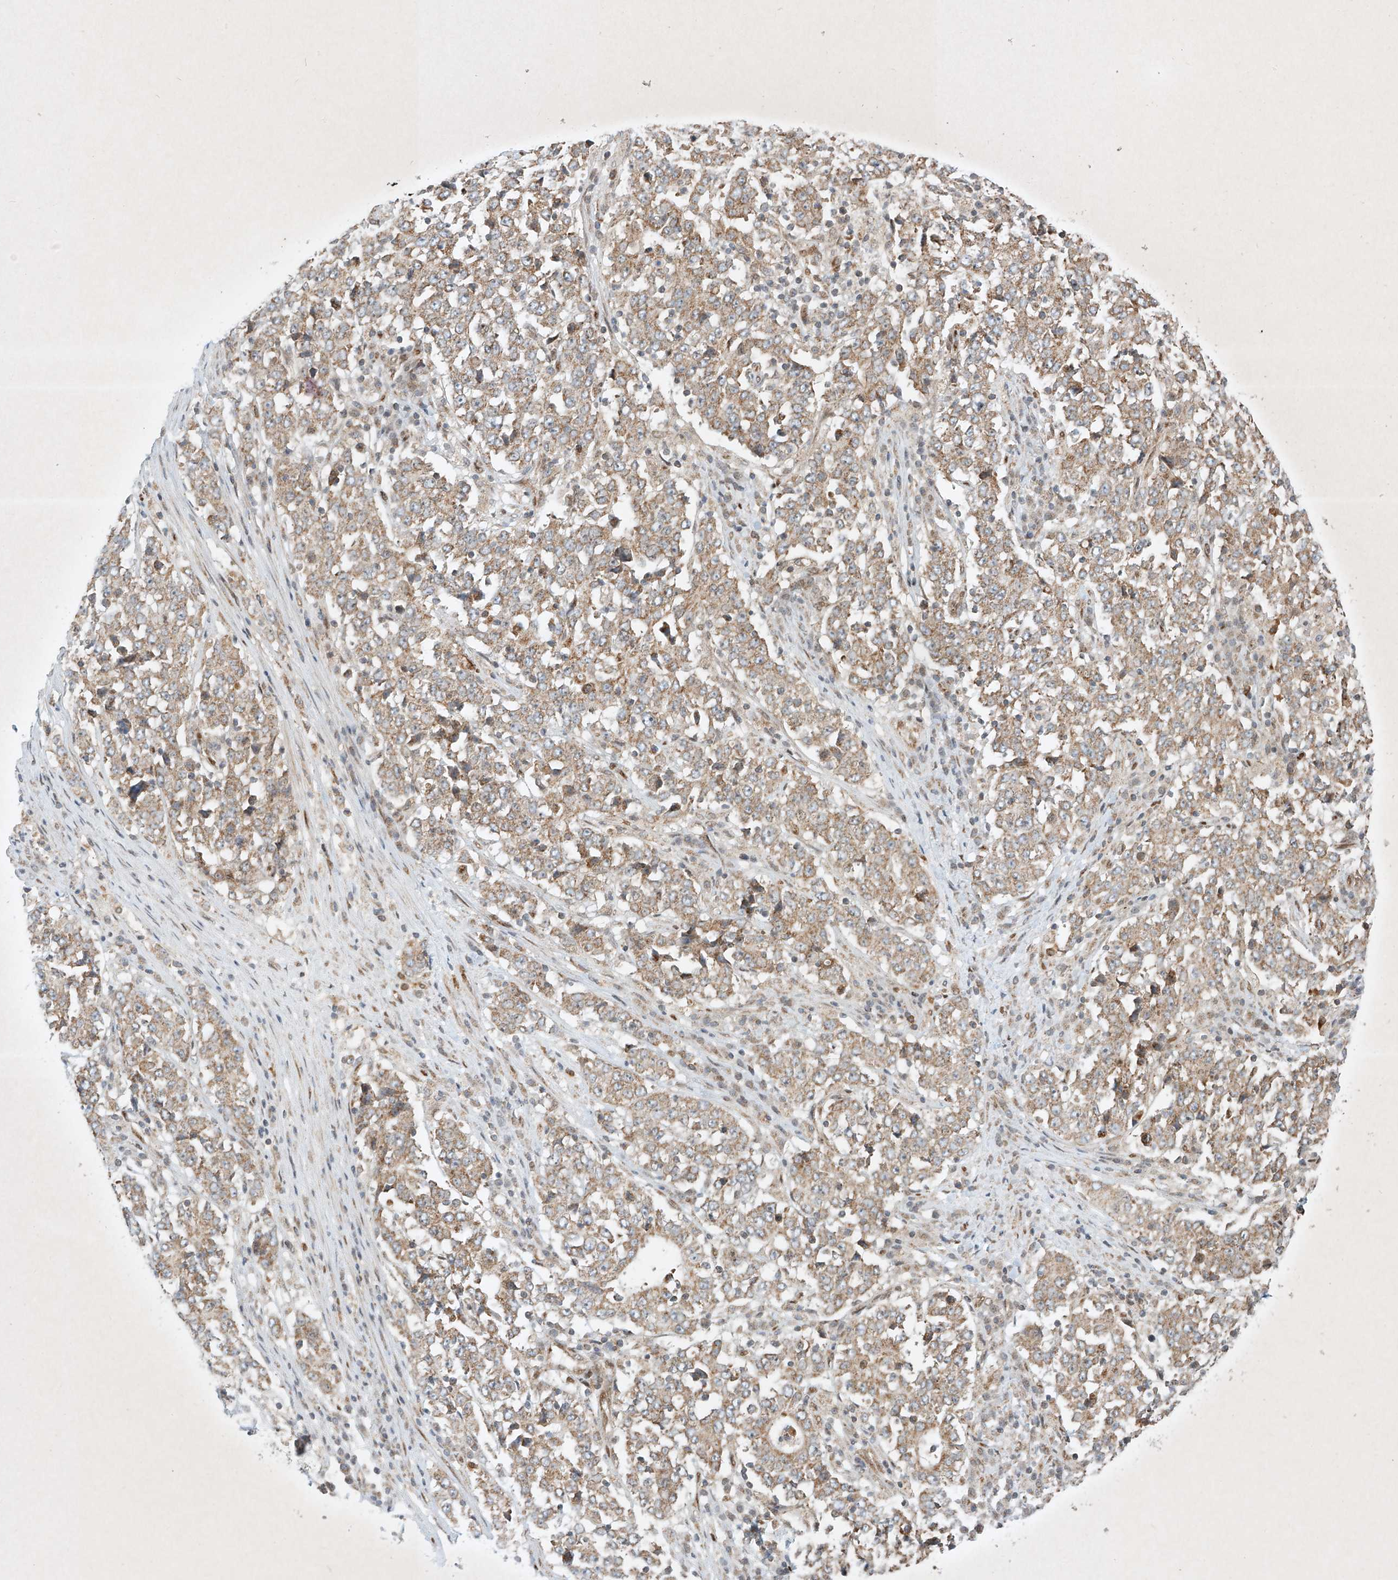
{"staining": {"intensity": "weak", "quantity": ">75%", "location": "cytoplasmic/membranous"}, "tissue": "stomach cancer", "cell_type": "Tumor cells", "image_type": "cancer", "snomed": [{"axis": "morphology", "description": "Adenocarcinoma, NOS"}, {"axis": "topography", "description": "Stomach"}], "caption": "Weak cytoplasmic/membranous protein positivity is appreciated in approximately >75% of tumor cells in stomach cancer.", "gene": "EPG5", "patient": {"sex": "male", "age": 59}}